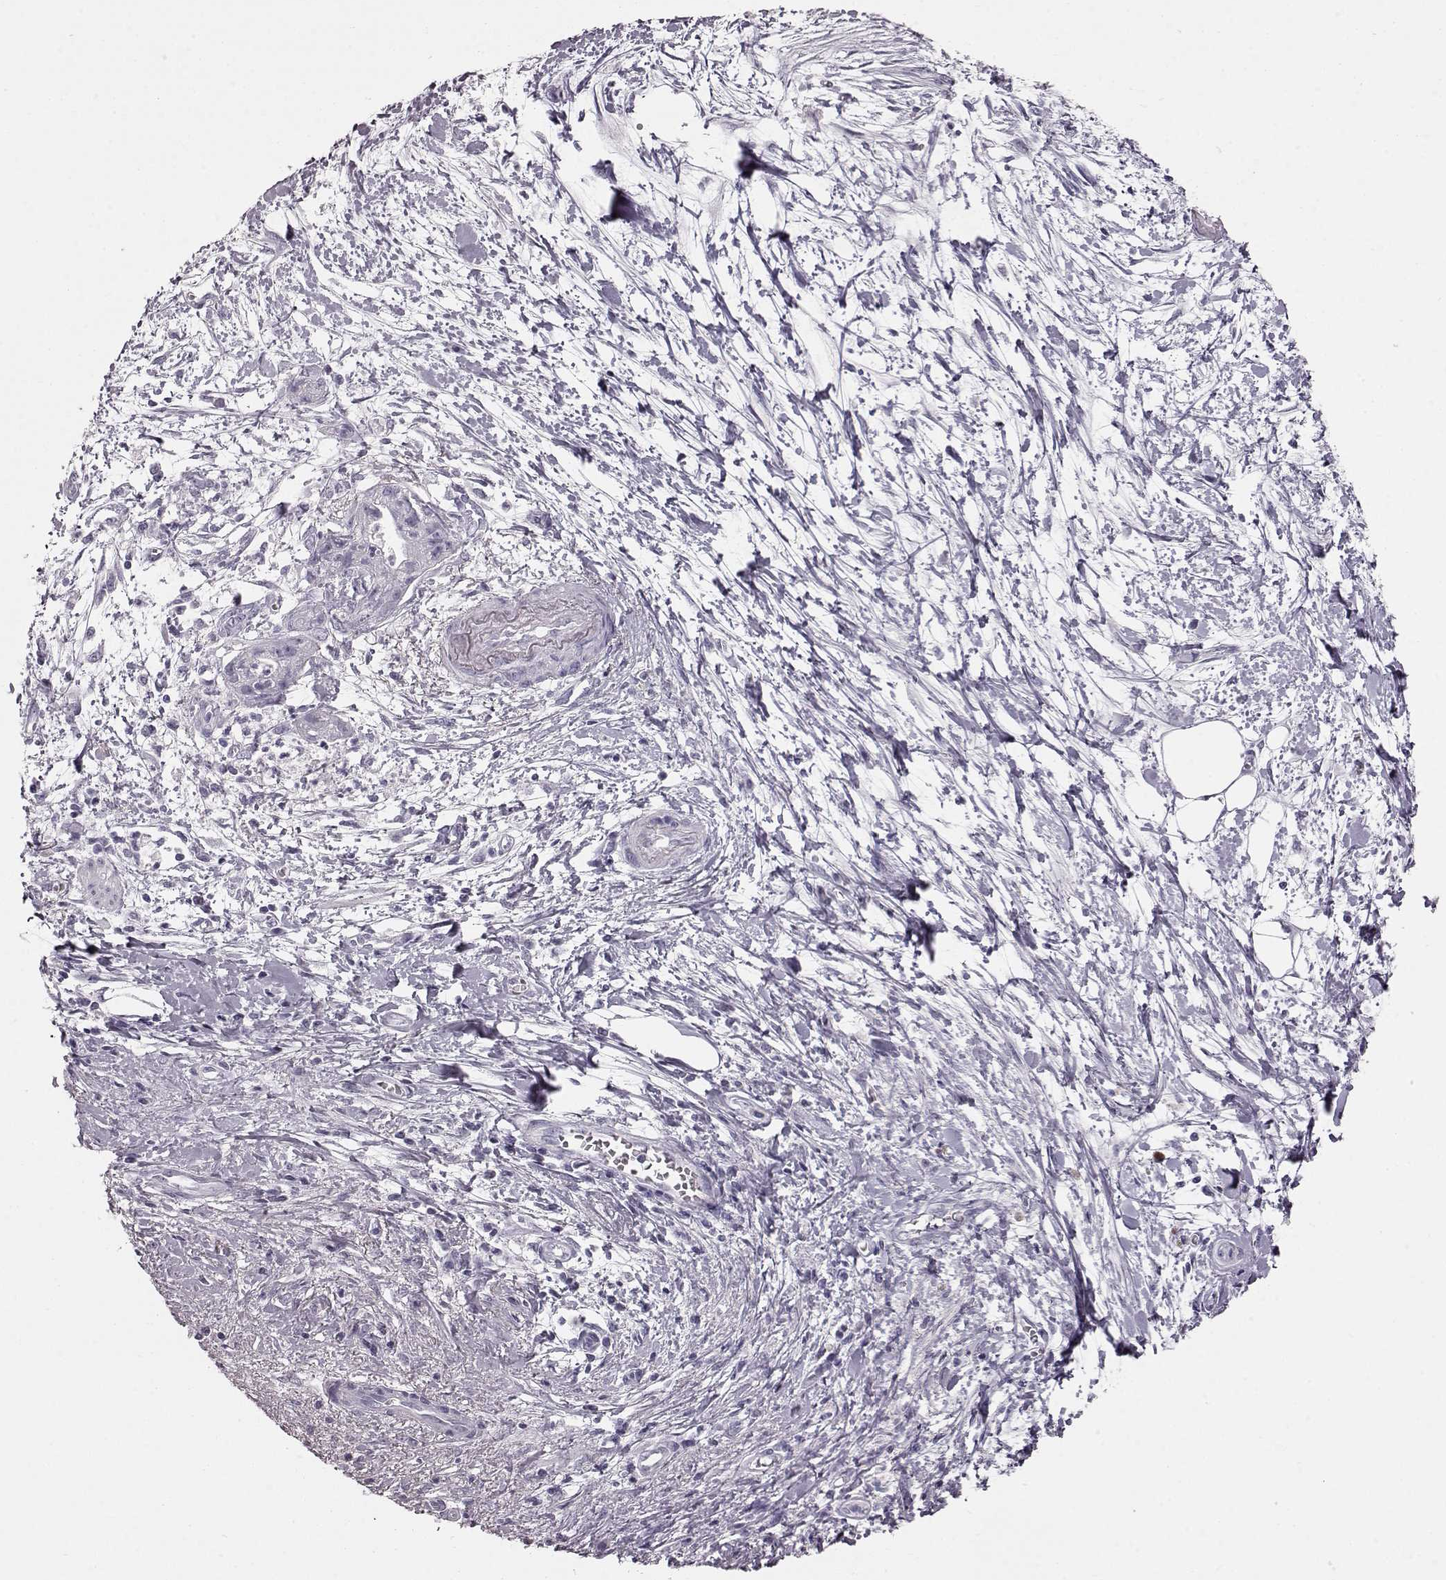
{"staining": {"intensity": "negative", "quantity": "none", "location": "none"}, "tissue": "pancreatic cancer", "cell_type": "Tumor cells", "image_type": "cancer", "snomed": [{"axis": "morphology", "description": "Normal tissue, NOS"}, {"axis": "morphology", "description": "Adenocarcinoma, NOS"}, {"axis": "topography", "description": "Lymph node"}, {"axis": "topography", "description": "Pancreas"}], "caption": "This is an immunohistochemistry (IHC) histopathology image of human pancreatic adenocarcinoma. There is no positivity in tumor cells.", "gene": "TCHHL1", "patient": {"sex": "female", "age": 58}}